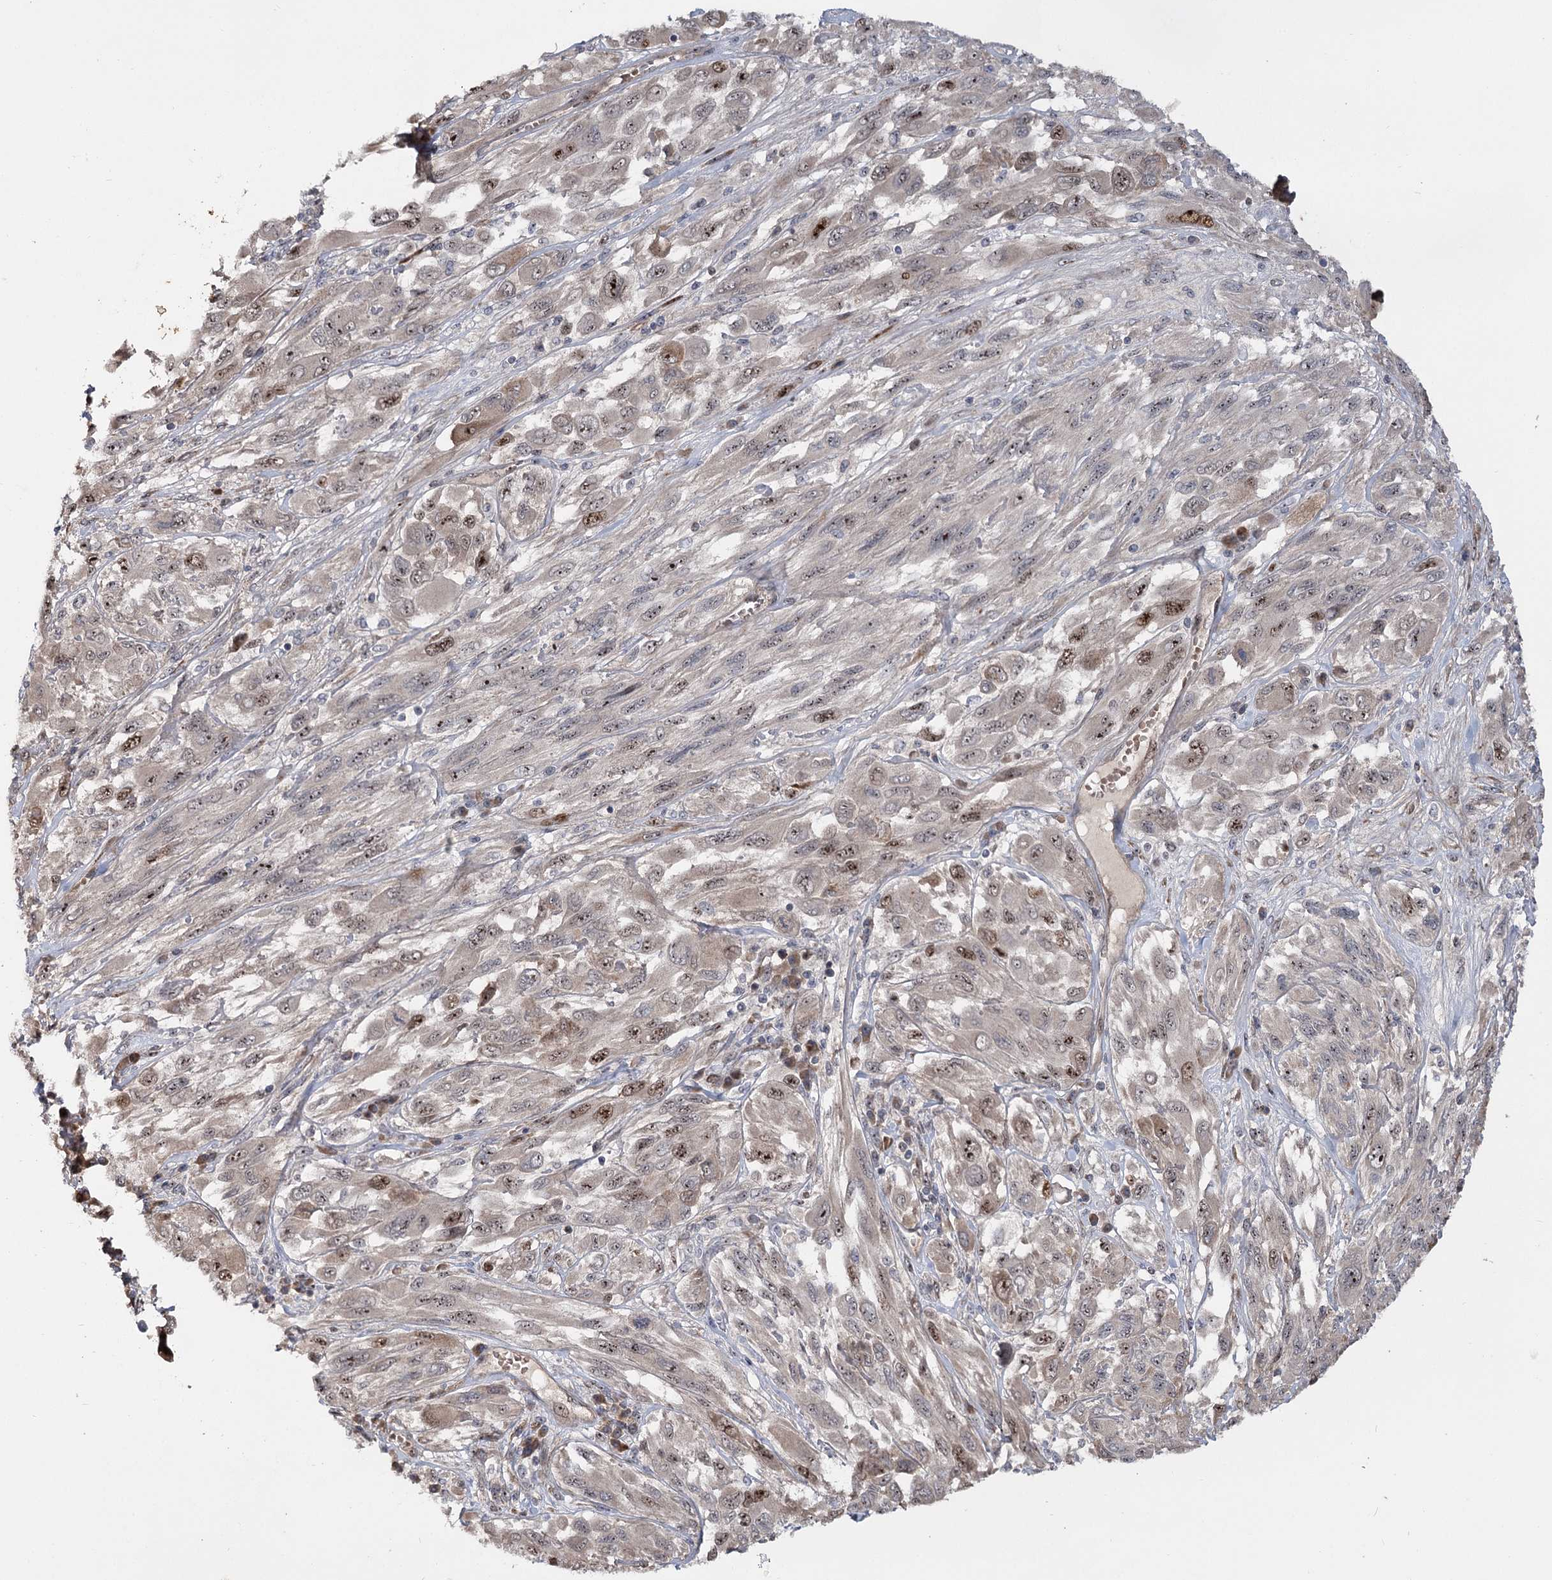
{"staining": {"intensity": "moderate", "quantity": "25%-75%", "location": "nuclear"}, "tissue": "melanoma", "cell_type": "Tumor cells", "image_type": "cancer", "snomed": [{"axis": "morphology", "description": "Malignant melanoma, NOS"}, {"axis": "topography", "description": "Skin"}], "caption": "Melanoma stained with immunohistochemistry (IHC) reveals moderate nuclear staining in about 25%-75% of tumor cells. Using DAB (3,3'-diaminobenzidine) (brown) and hematoxylin (blue) stains, captured at high magnification using brightfield microscopy.", "gene": "PIK3C2A", "patient": {"sex": "female", "age": 91}}